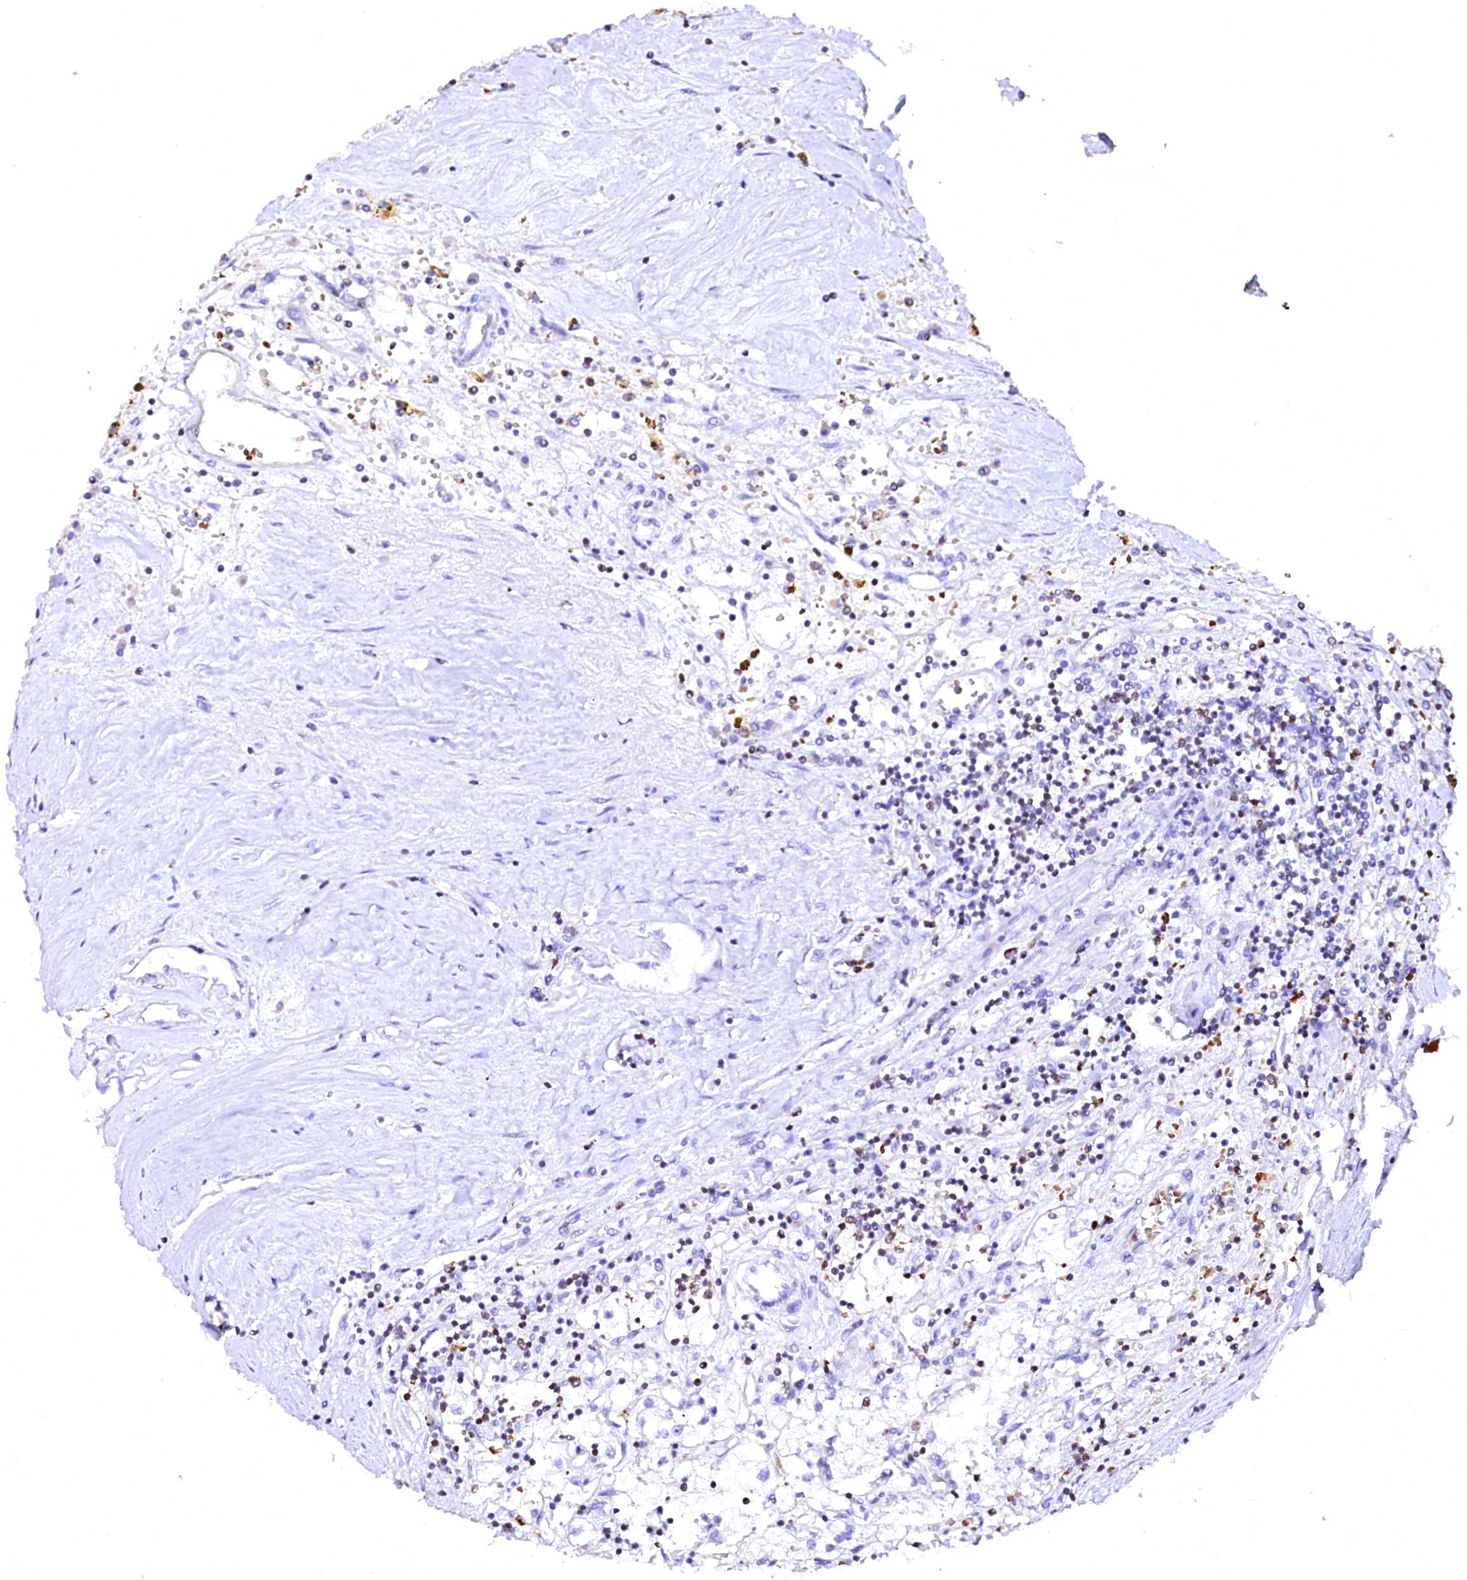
{"staining": {"intensity": "negative", "quantity": "none", "location": "none"}, "tissue": "renal cancer", "cell_type": "Tumor cells", "image_type": "cancer", "snomed": [{"axis": "morphology", "description": "Adenocarcinoma, NOS"}, {"axis": "topography", "description": "Kidney"}], "caption": "DAB (3,3'-diaminobenzidine) immunohistochemical staining of human adenocarcinoma (renal) displays no significant positivity in tumor cells.", "gene": "RAB27A", "patient": {"sex": "male", "age": 56}}